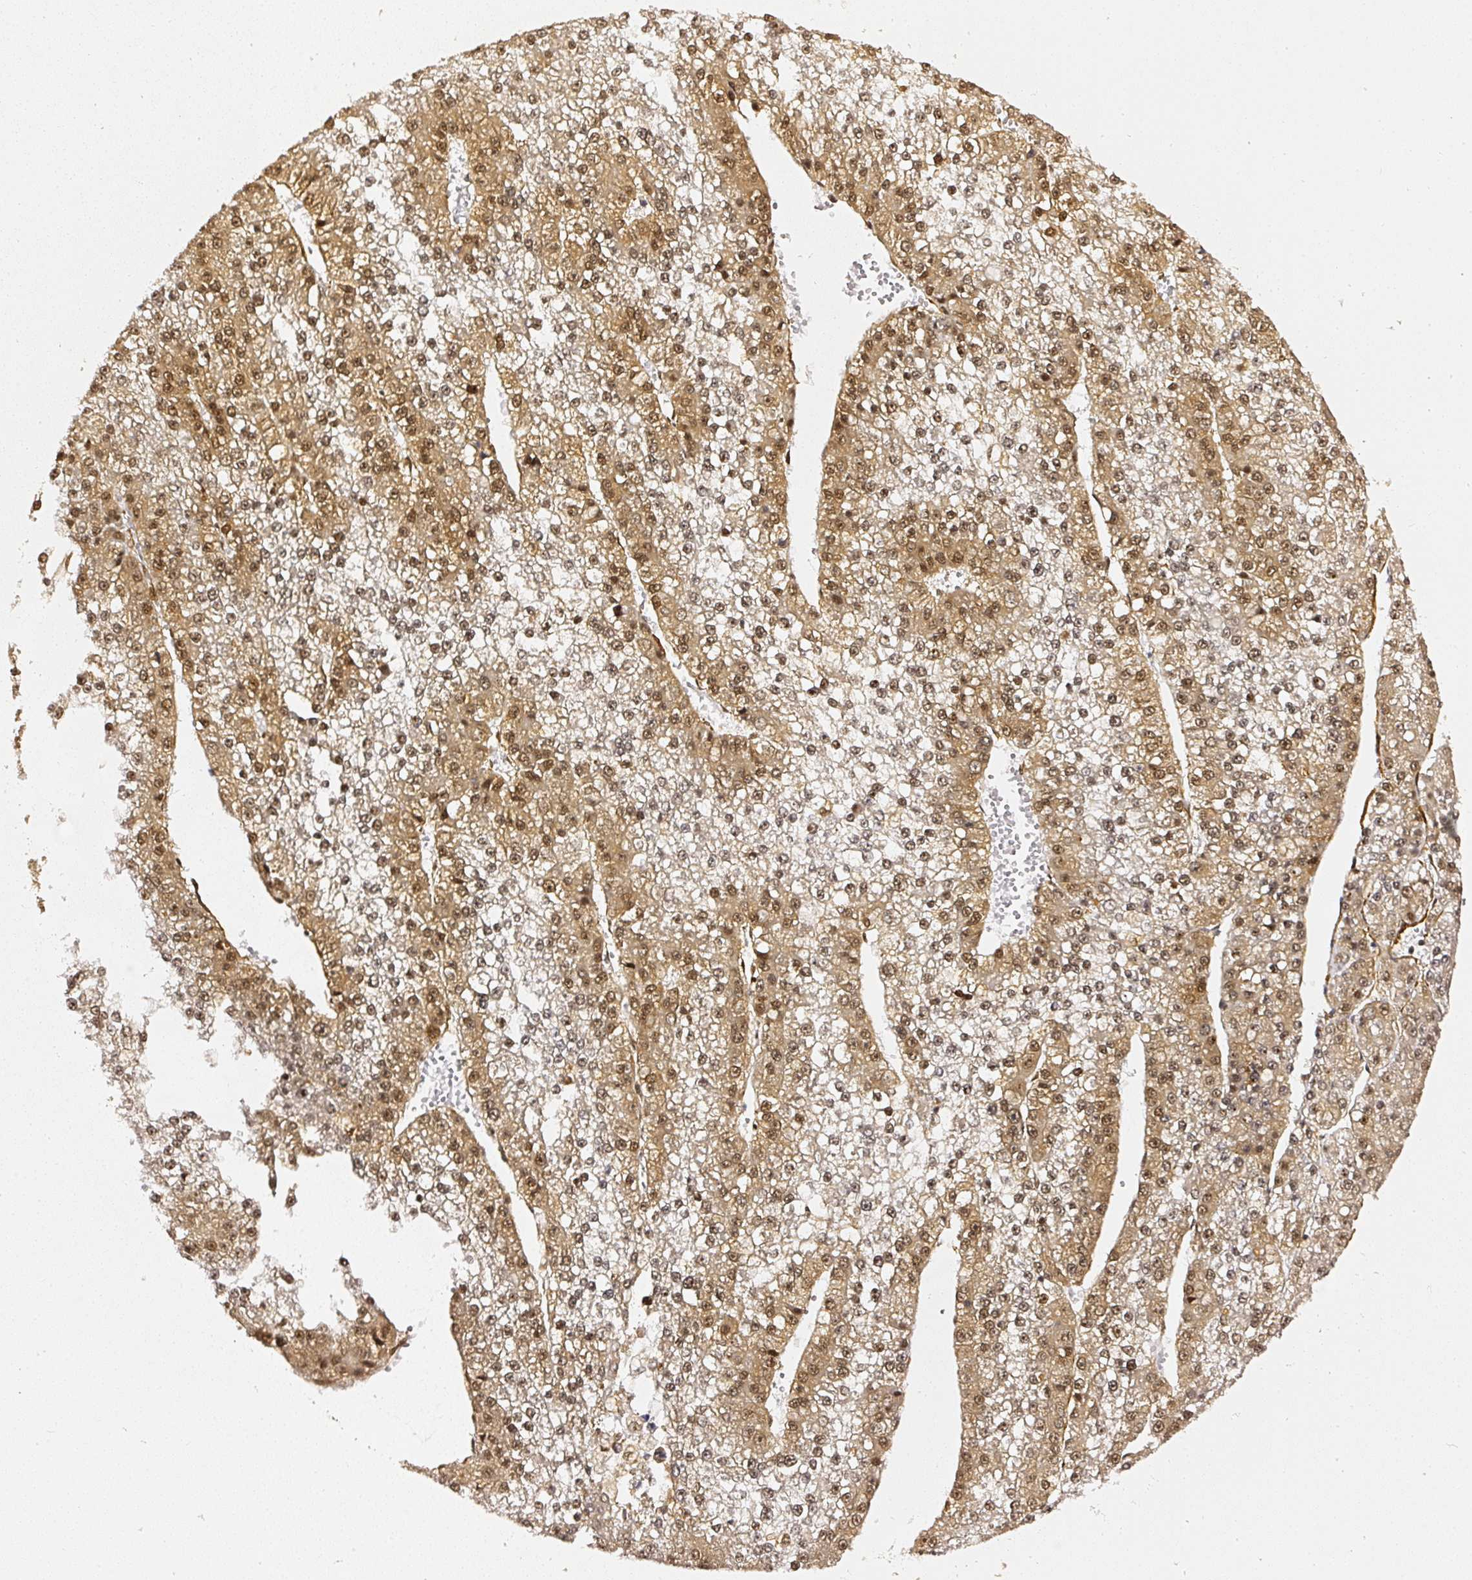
{"staining": {"intensity": "moderate", "quantity": ">75%", "location": "cytoplasmic/membranous,nuclear"}, "tissue": "liver cancer", "cell_type": "Tumor cells", "image_type": "cancer", "snomed": [{"axis": "morphology", "description": "Carcinoma, Hepatocellular, NOS"}, {"axis": "topography", "description": "Liver"}], "caption": "Liver cancer (hepatocellular carcinoma) stained with a brown dye demonstrates moderate cytoplasmic/membranous and nuclear positive expression in approximately >75% of tumor cells.", "gene": "PSMD1", "patient": {"sex": "female", "age": 73}}